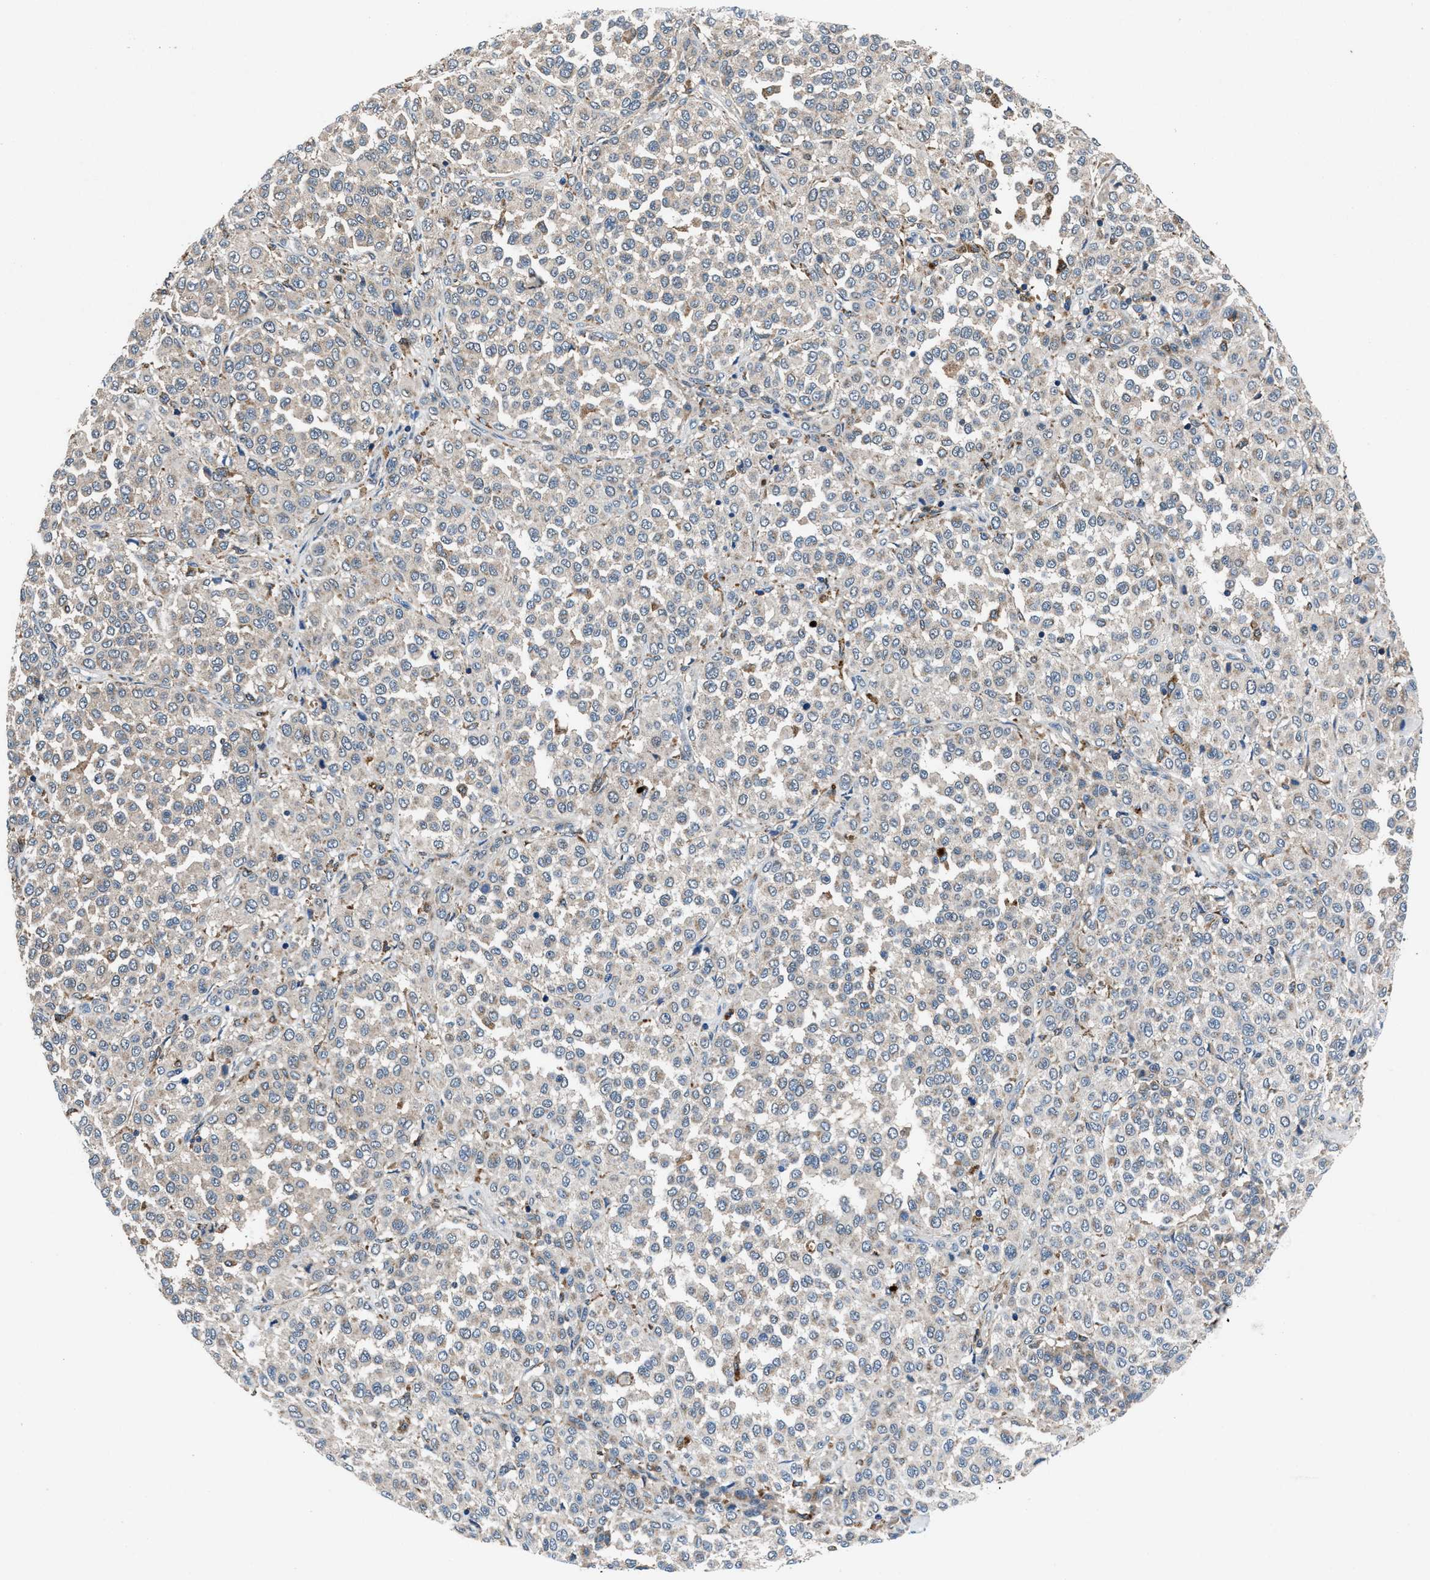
{"staining": {"intensity": "negative", "quantity": "none", "location": "none"}, "tissue": "melanoma", "cell_type": "Tumor cells", "image_type": "cancer", "snomed": [{"axis": "morphology", "description": "Malignant melanoma, Metastatic site"}, {"axis": "topography", "description": "Pancreas"}], "caption": "The histopathology image exhibits no staining of tumor cells in melanoma.", "gene": "FAM221A", "patient": {"sex": "female", "age": 30}}